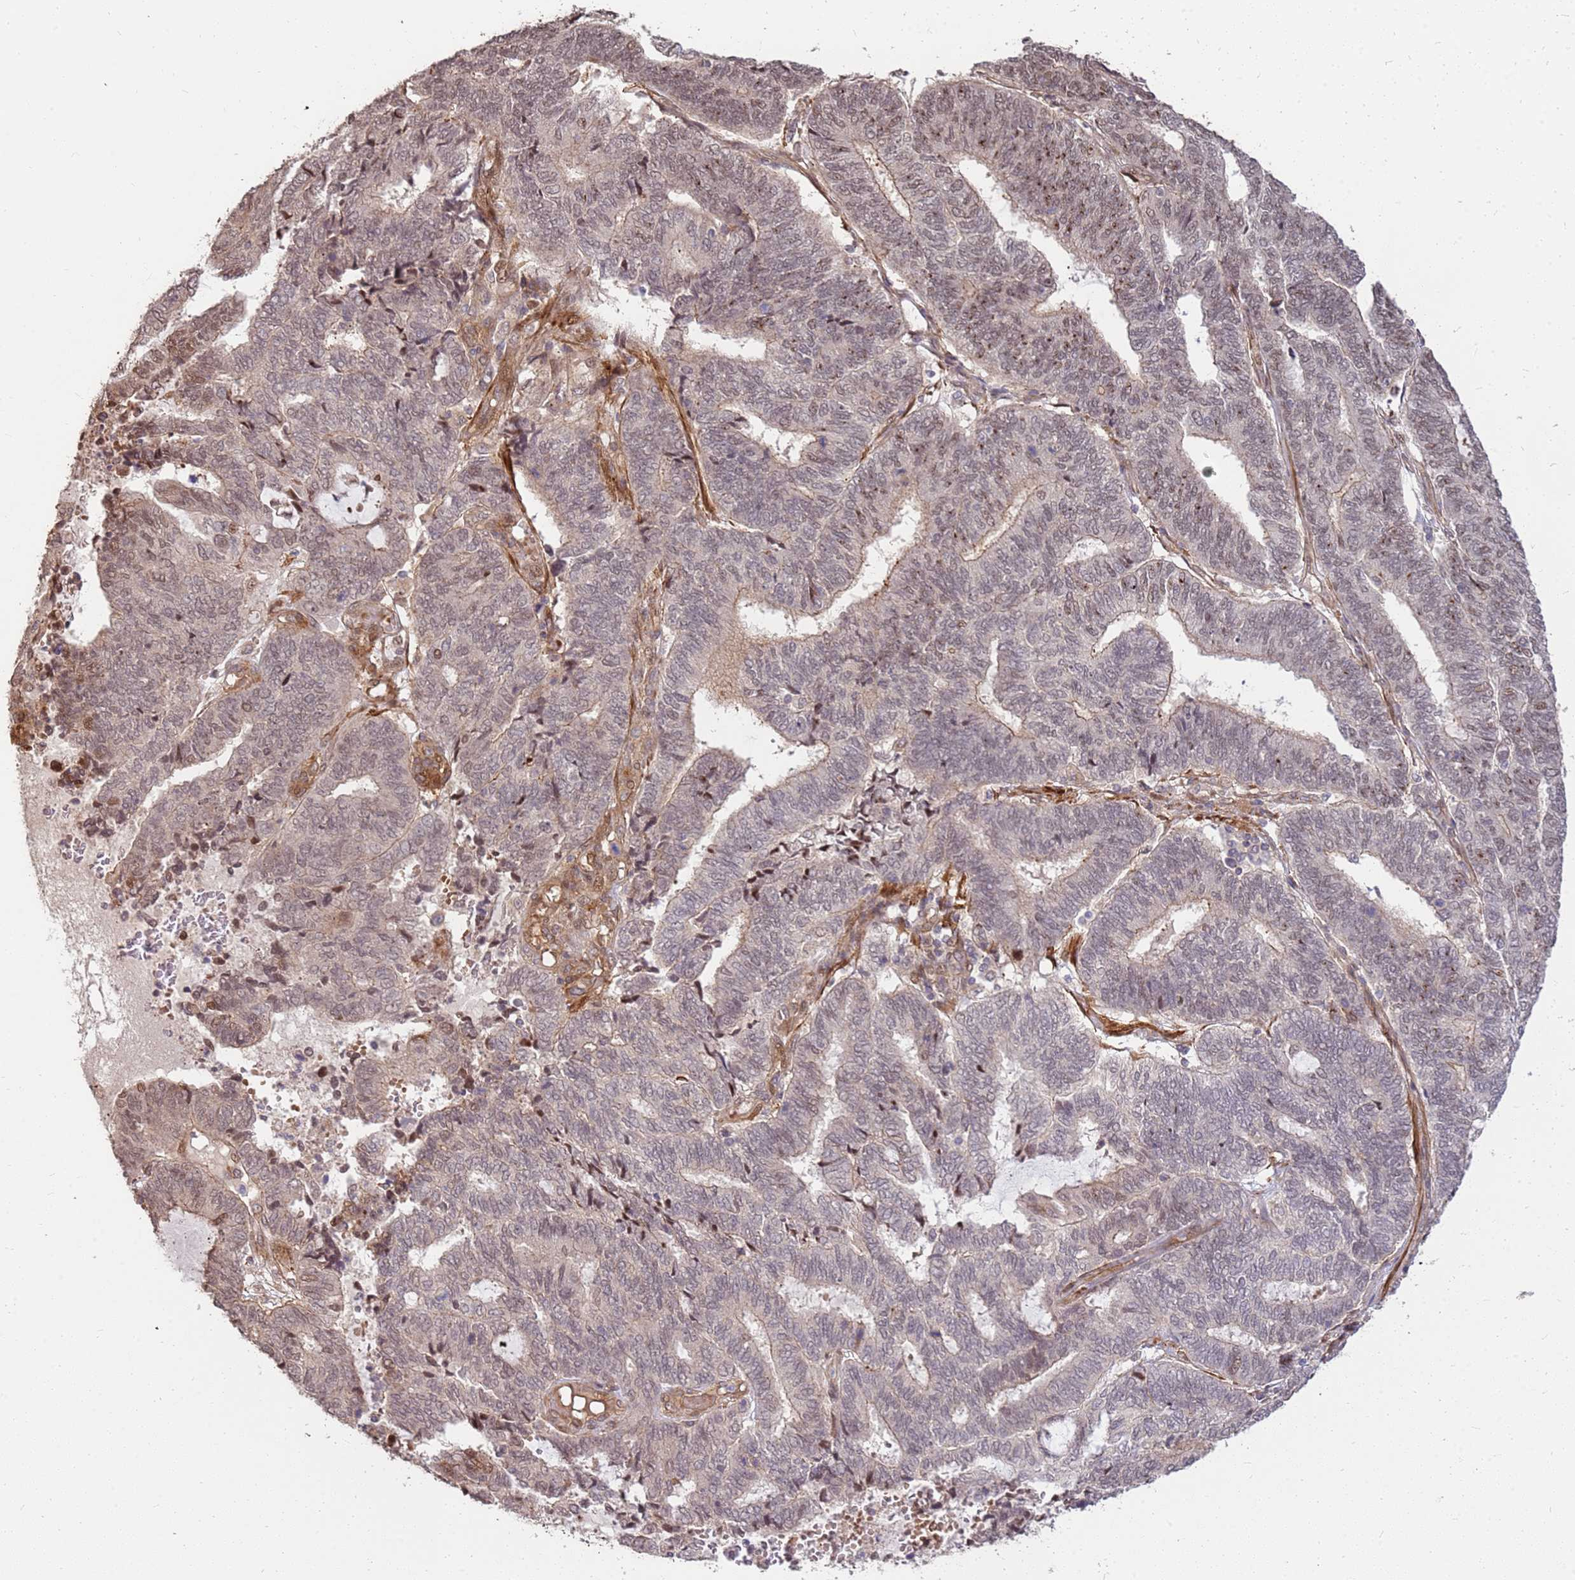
{"staining": {"intensity": "moderate", "quantity": "25%-75%", "location": "nuclear"}, "tissue": "endometrial cancer", "cell_type": "Tumor cells", "image_type": "cancer", "snomed": [{"axis": "morphology", "description": "Adenocarcinoma, NOS"}, {"axis": "topography", "description": "Uterus"}, {"axis": "topography", "description": "Endometrium"}], "caption": "An immunohistochemistry histopathology image of tumor tissue is shown. Protein staining in brown shows moderate nuclear positivity in endometrial adenocarcinoma within tumor cells. Immunohistochemistry stains the protein of interest in brown and the nuclei are stained blue.", "gene": "ST18", "patient": {"sex": "female", "age": 70}}